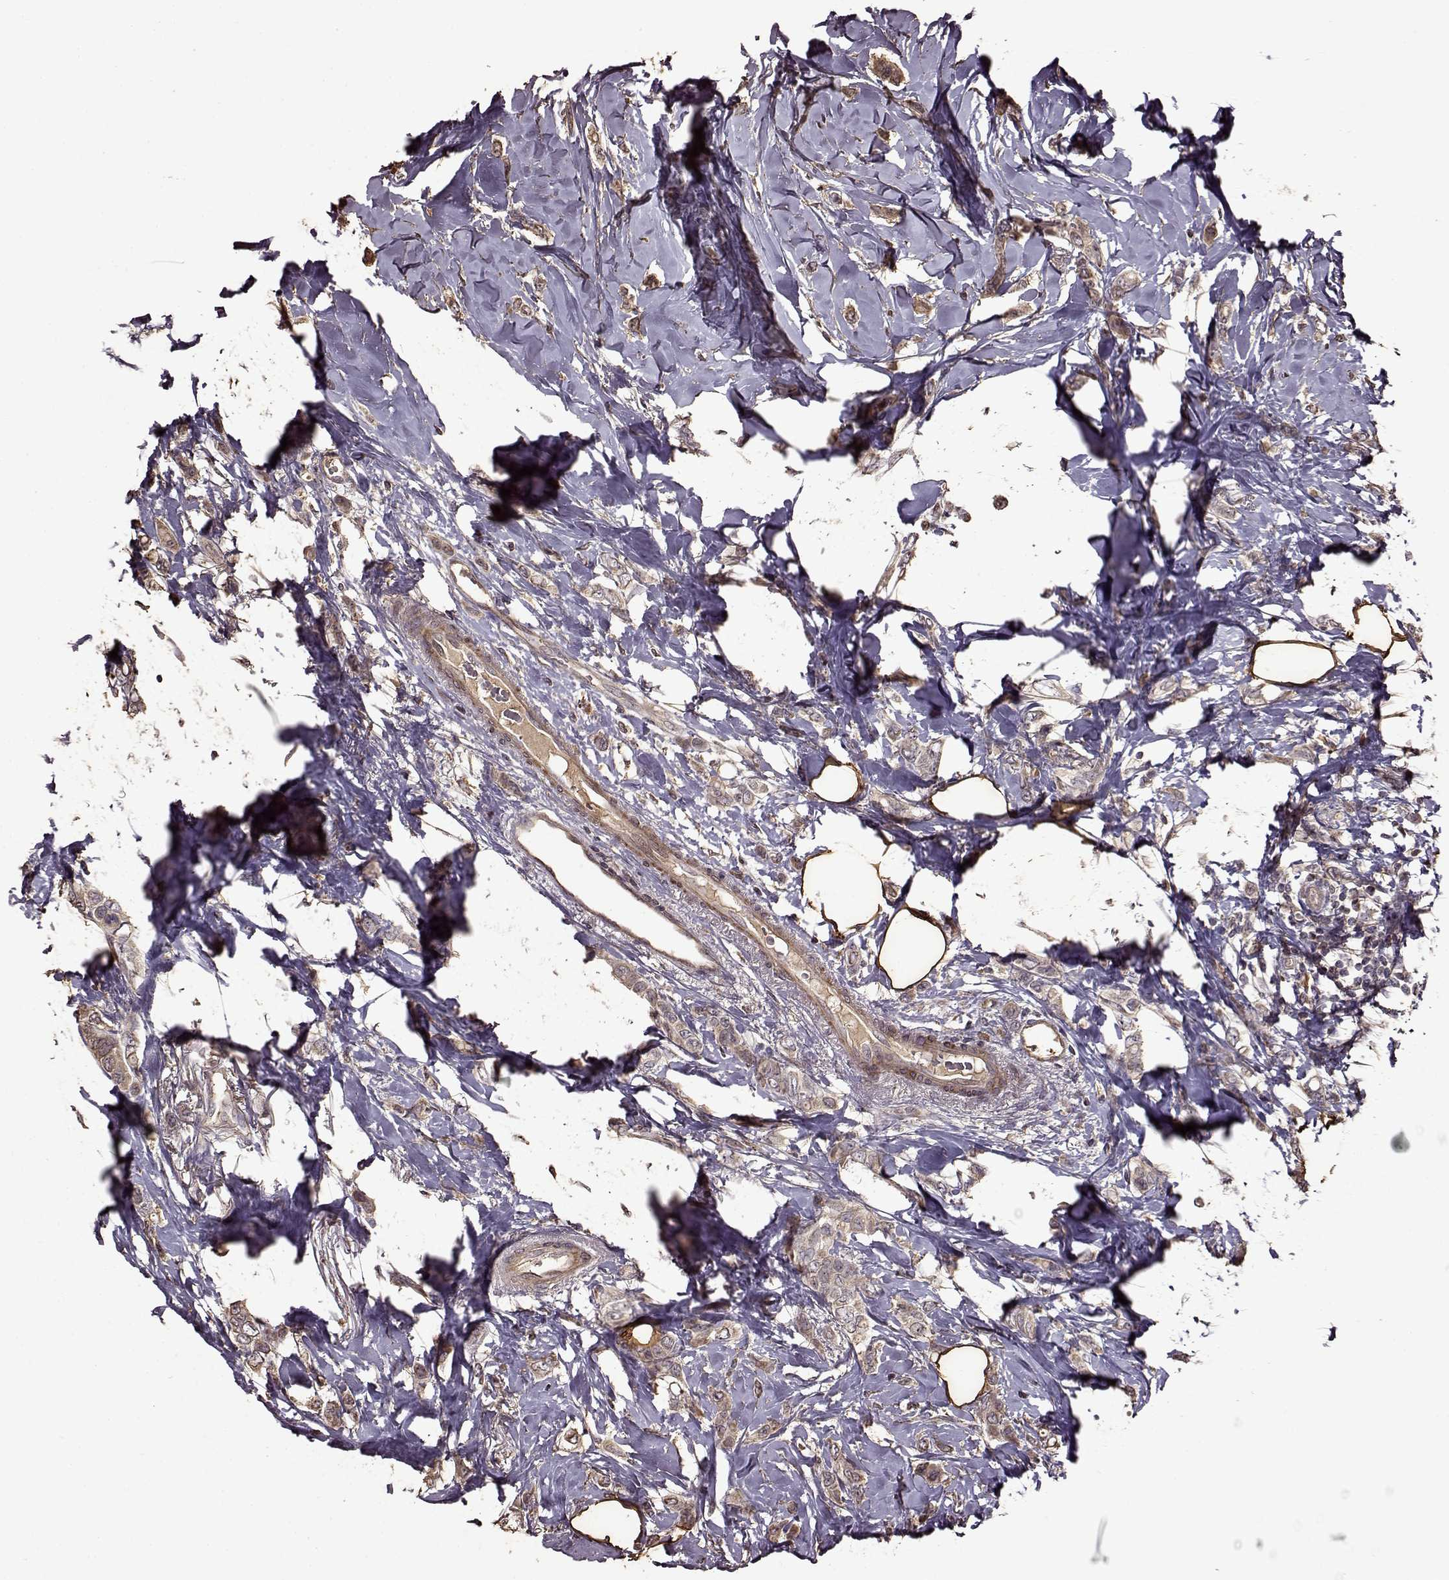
{"staining": {"intensity": "weak", "quantity": ">75%", "location": "cytoplasmic/membranous"}, "tissue": "breast cancer", "cell_type": "Tumor cells", "image_type": "cancer", "snomed": [{"axis": "morphology", "description": "Lobular carcinoma"}, {"axis": "topography", "description": "Breast"}], "caption": "A micrograph of lobular carcinoma (breast) stained for a protein shows weak cytoplasmic/membranous brown staining in tumor cells.", "gene": "FBXW11", "patient": {"sex": "female", "age": 66}}